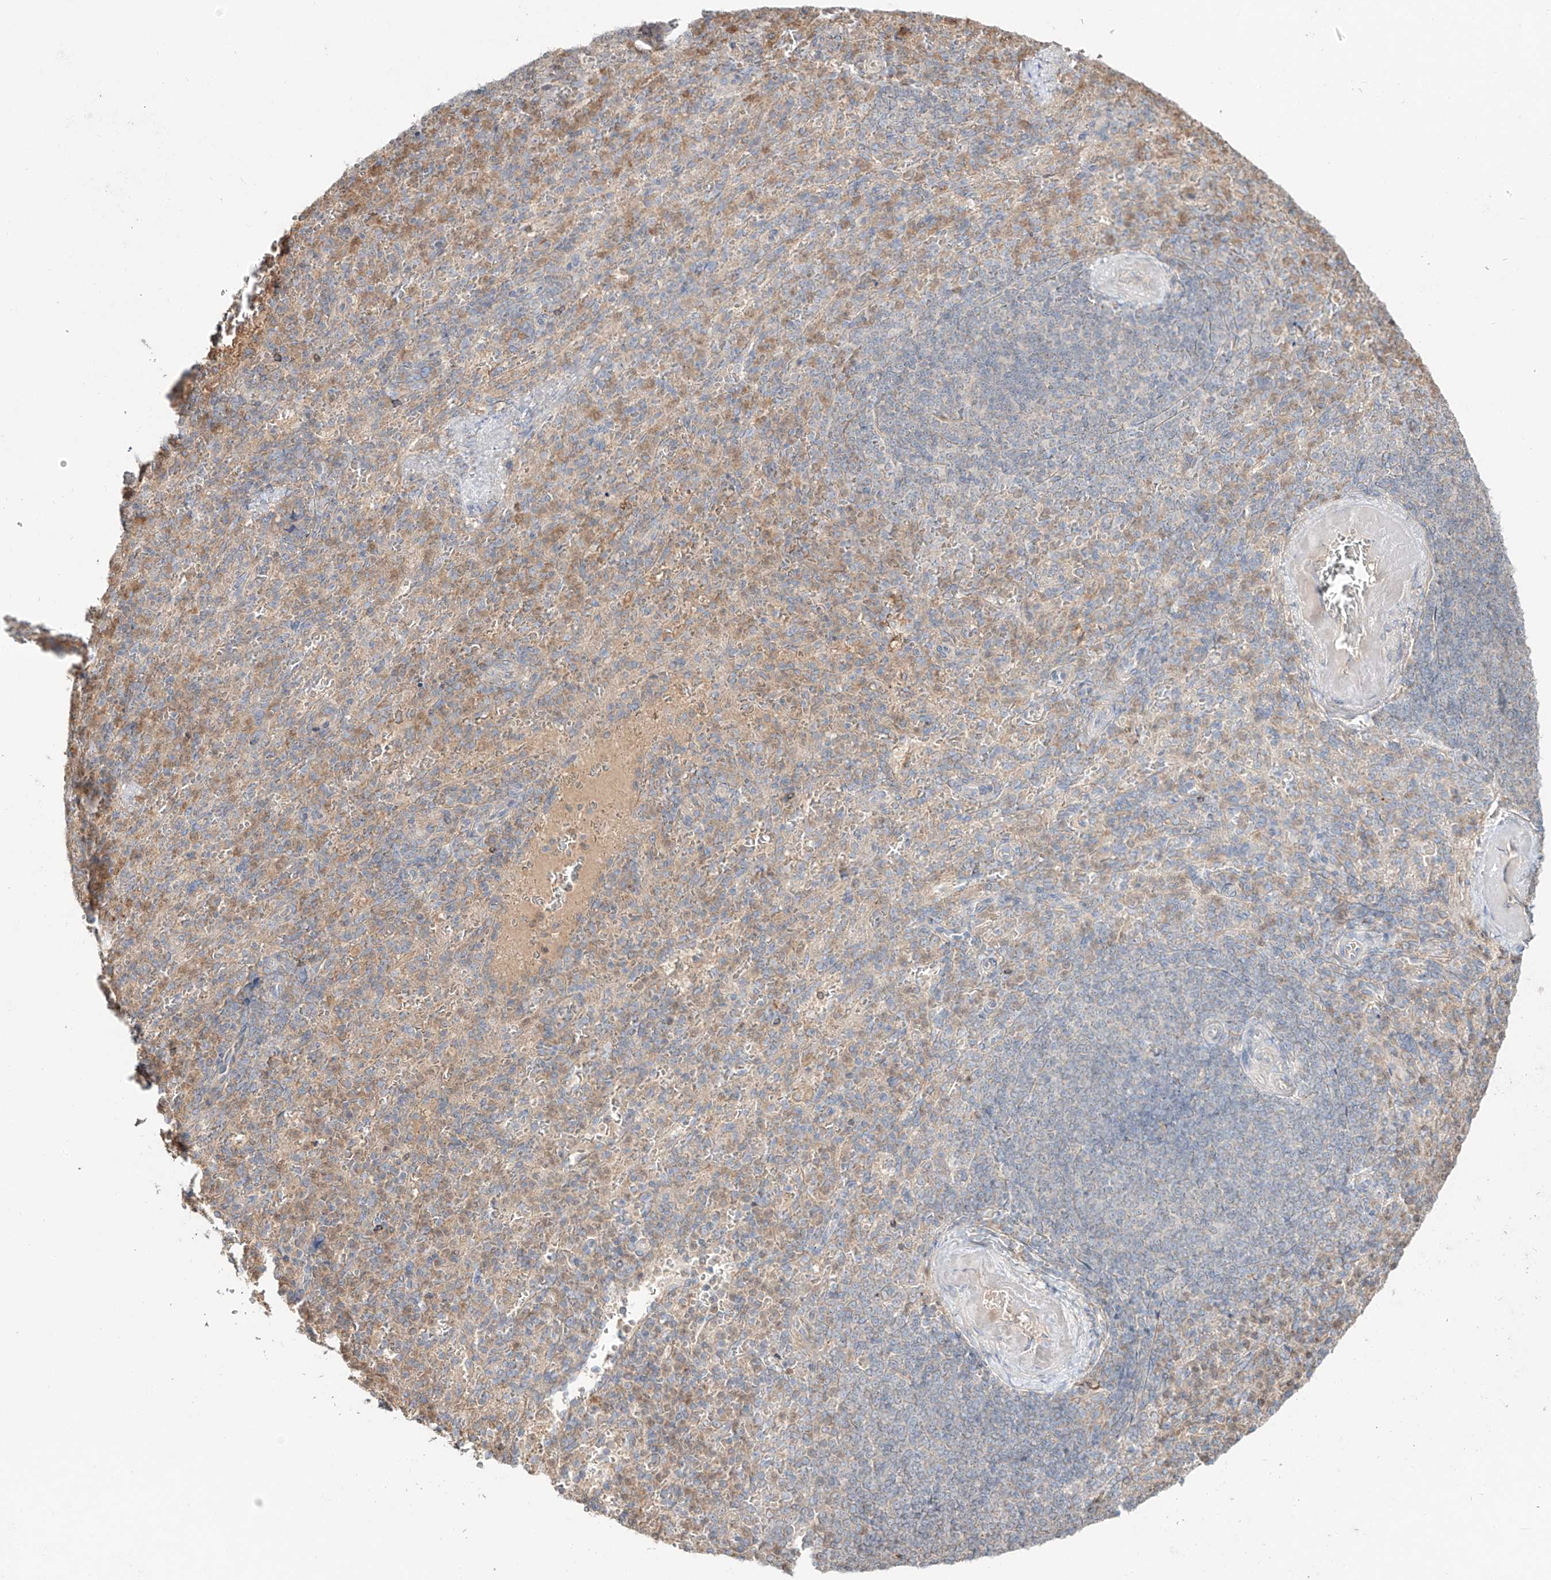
{"staining": {"intensity": "moderate", "quantity": "<25%", "location": "cytoplasmic/membranous"}, "tissue": "spleen", "cell_type": "Cells in red pulp", "image_type": "normal", "snomed": [{"axis": "morphology", "description": "Normal tissue, NOS"}, {"axis": "topography", "description": "Spleen"}], "caption": "Moderate cytoplasmic/membranous positivity for a protein is seen in about <25% of cells in red pulp of unremarkable spleen using immunohistochemistry.", "gene": "ERO1A", "patient": {"sex": "female", "age": 74}}